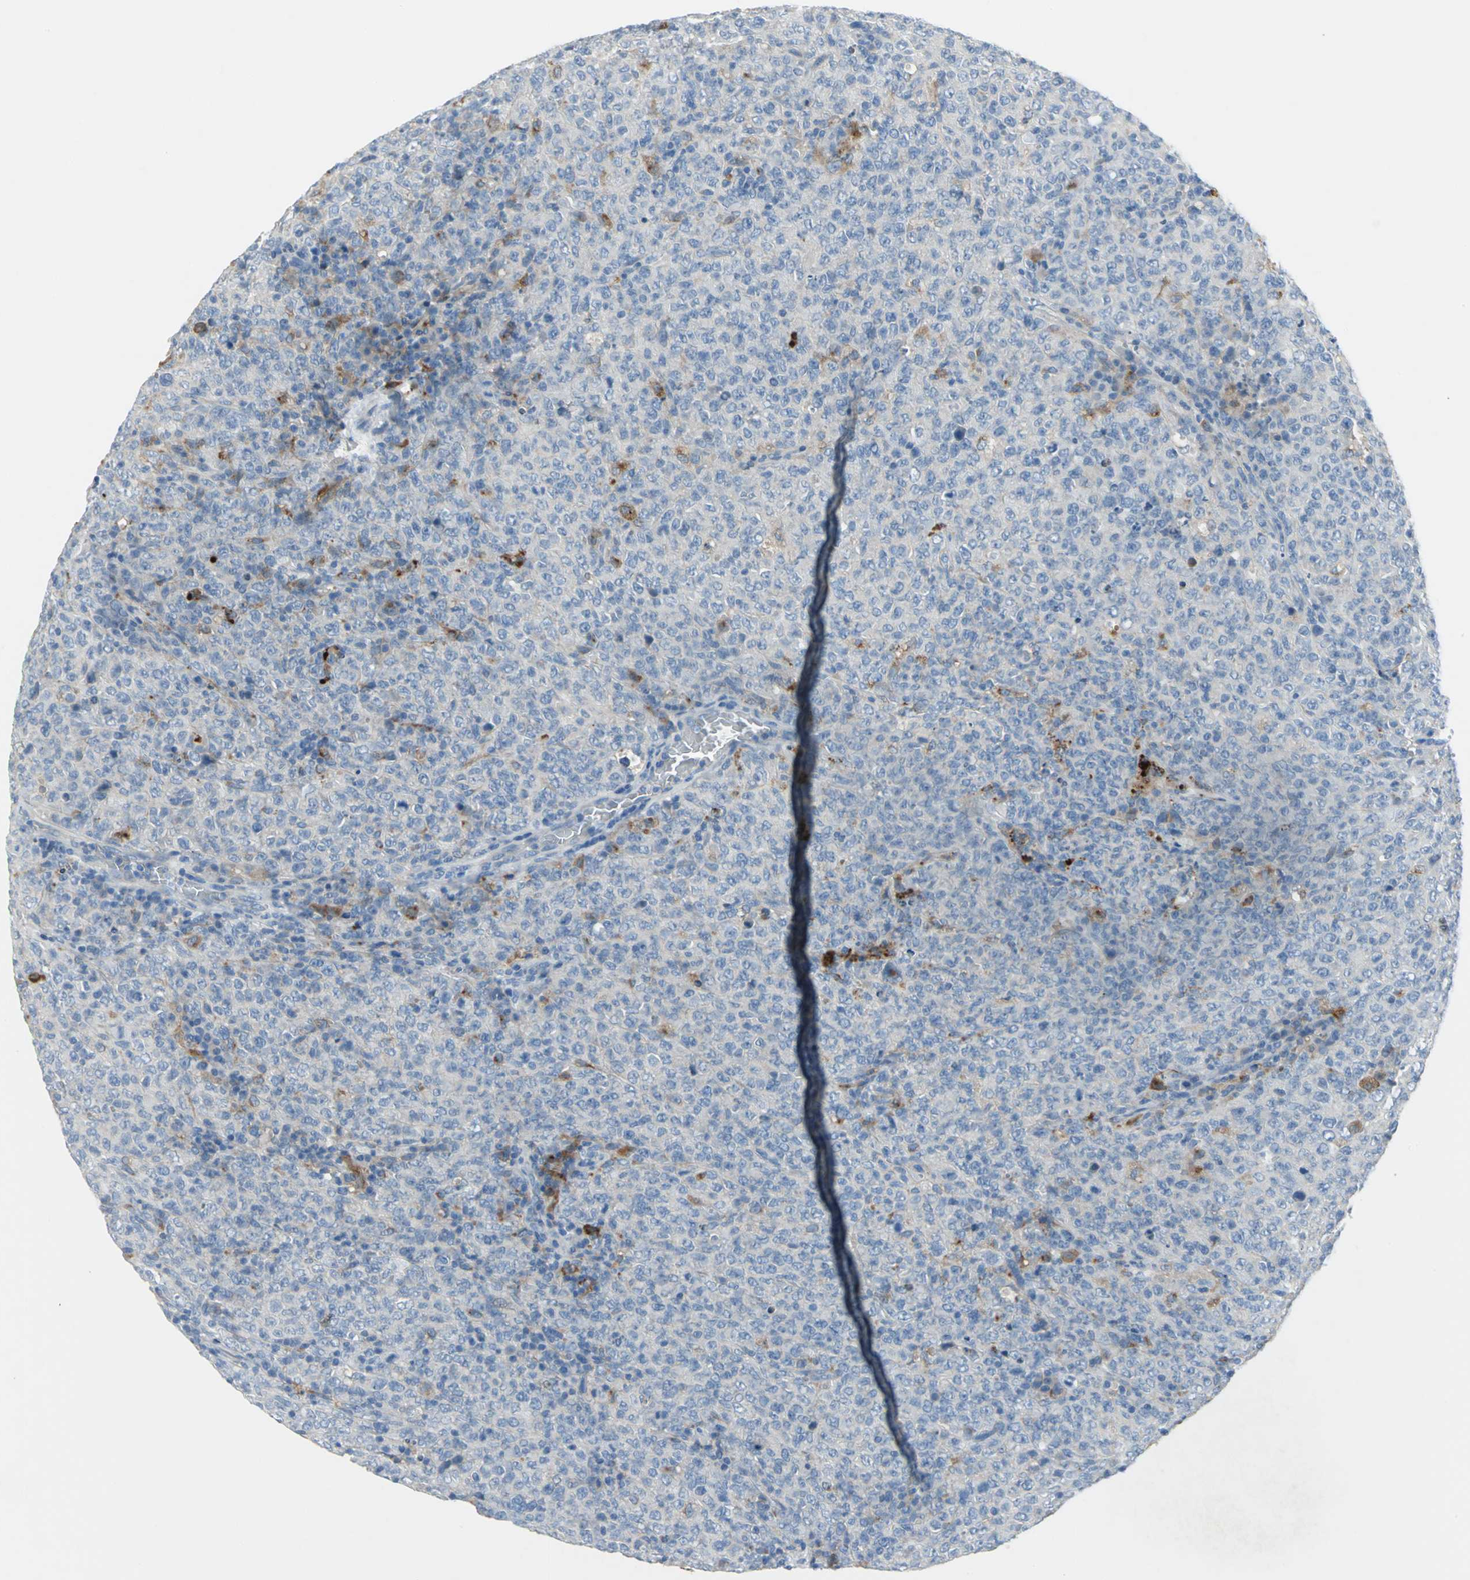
{"staining": {"intensity": "moderate", "quantity": "<25%", "location": "cytoplasmic/membranous"}, "tissue": "lymphoma", "cell_type": "Tumor cells", "image_type": "cancer", "snomed": [{"axis": "morphology", "description": "Malignant lymphoma, non-Hodgkin's type, High grade"}, {"axis": "topography", "description": "Tonsil"}], "caption": "Moderate cytoplasmic/membranous expression for a protein is present in about <25% of tumor cells of lymphoma using IHC.", "gene": "PTGDS", "patient": {"sex": "female", "age": 36}}